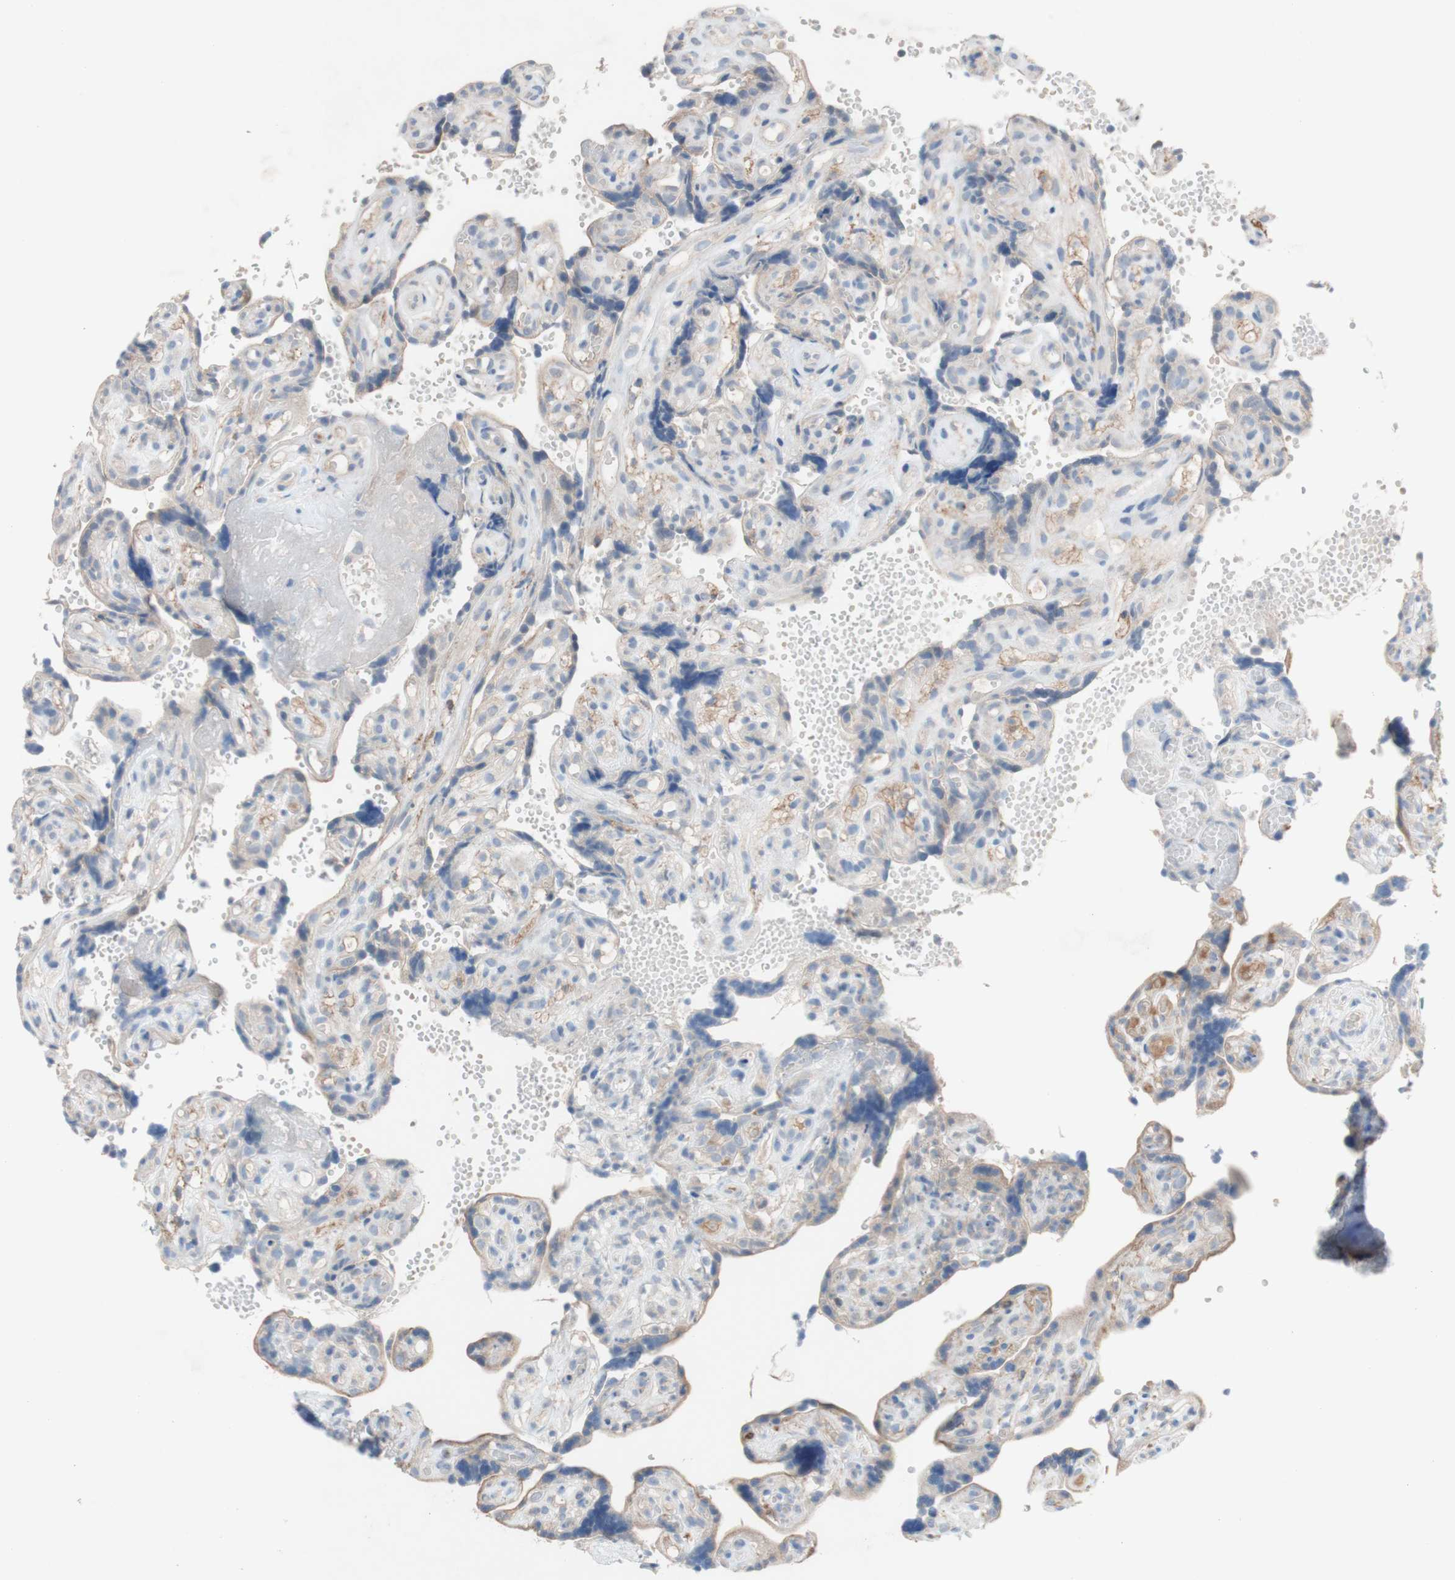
{"staining": {"intensity": "moderate", "quantity": ">75%", "location": "cytoplasmic/membranous"}, "tissue": "placenta", "cell_type": "Trophoblastic cells", "image_type": "normal", "snomed": [{"axis": "morphology", "description": "Normal tissue, NOS"}, {"axis": "topography", "description": "Placenta"}], "caption": "A brown stain labels moderate cytoplasmic/membranous staining of a protein in trophoblastic cells of unremarkable human placenta.", "gene": "PEX2", "patient": {"sex": "female", "age": 30}}